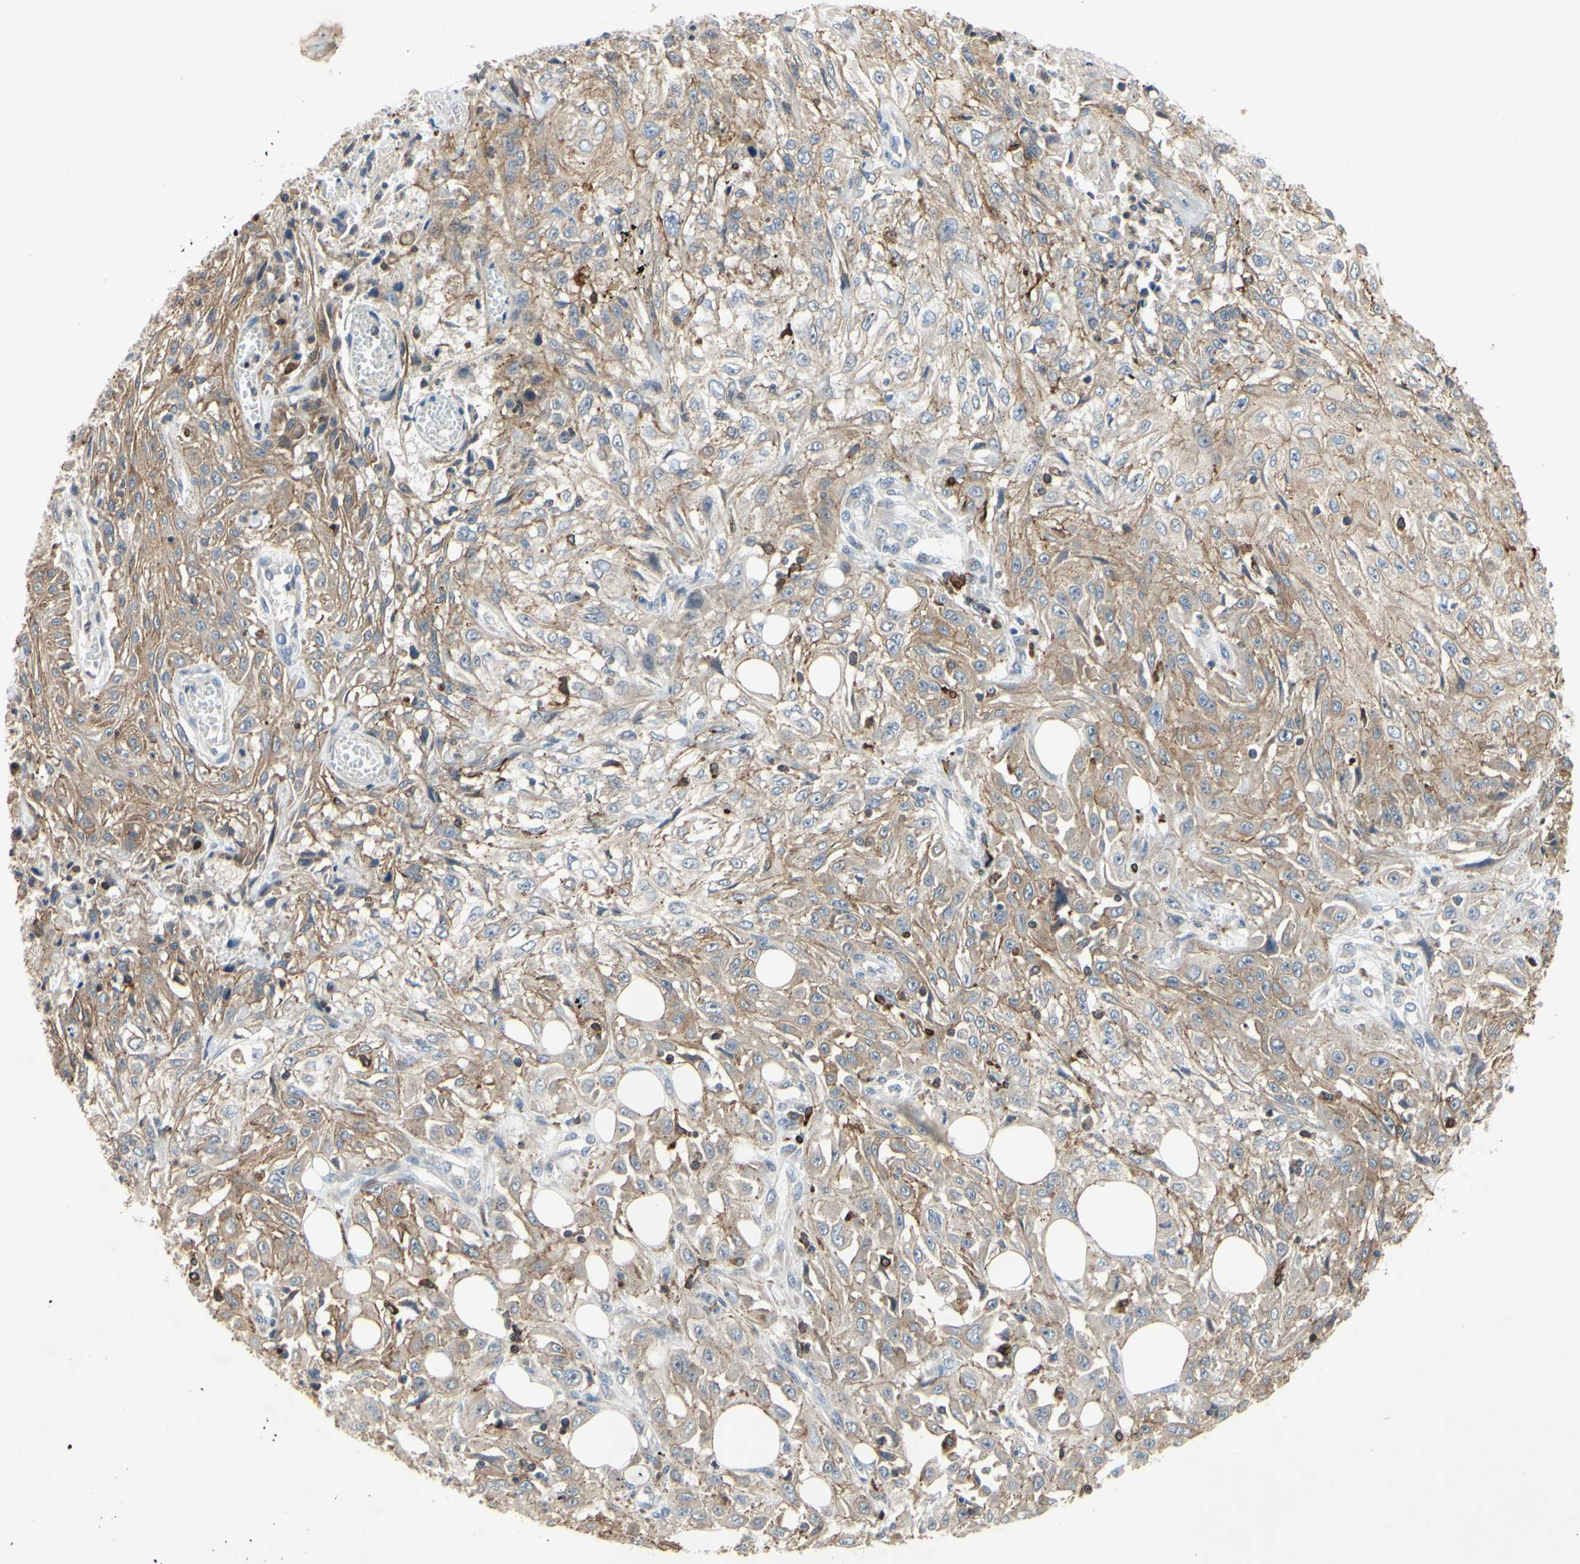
{"staining": {"intensity": "weak", "quantity": "25%-75%", "location": "cytoplasmic/membranous"}, "tissue": "skin cancer", "cell_type": "Tumor cells", "image_type": "cancer", "snomed": [{"axis": "morphology", "description": "Squamous cell carcinoma, NOS"}, {"axis": "morphology", "description": "Squamous cell carcinoma, metastatic, NOS"}, {"axis": "topography", "description": "Skin"}, {"axis": "topography", "description": "Lymph node"}], "caption": "This is a micrograph of immunohistochemistry staining of metastatic squamous cell carcinoma (skin), which shows weak expression in the cytoplasmic/membranous of tumor cells.", "gene": "PLXNA2", "patient": {"sex": "male", "age": 75}}